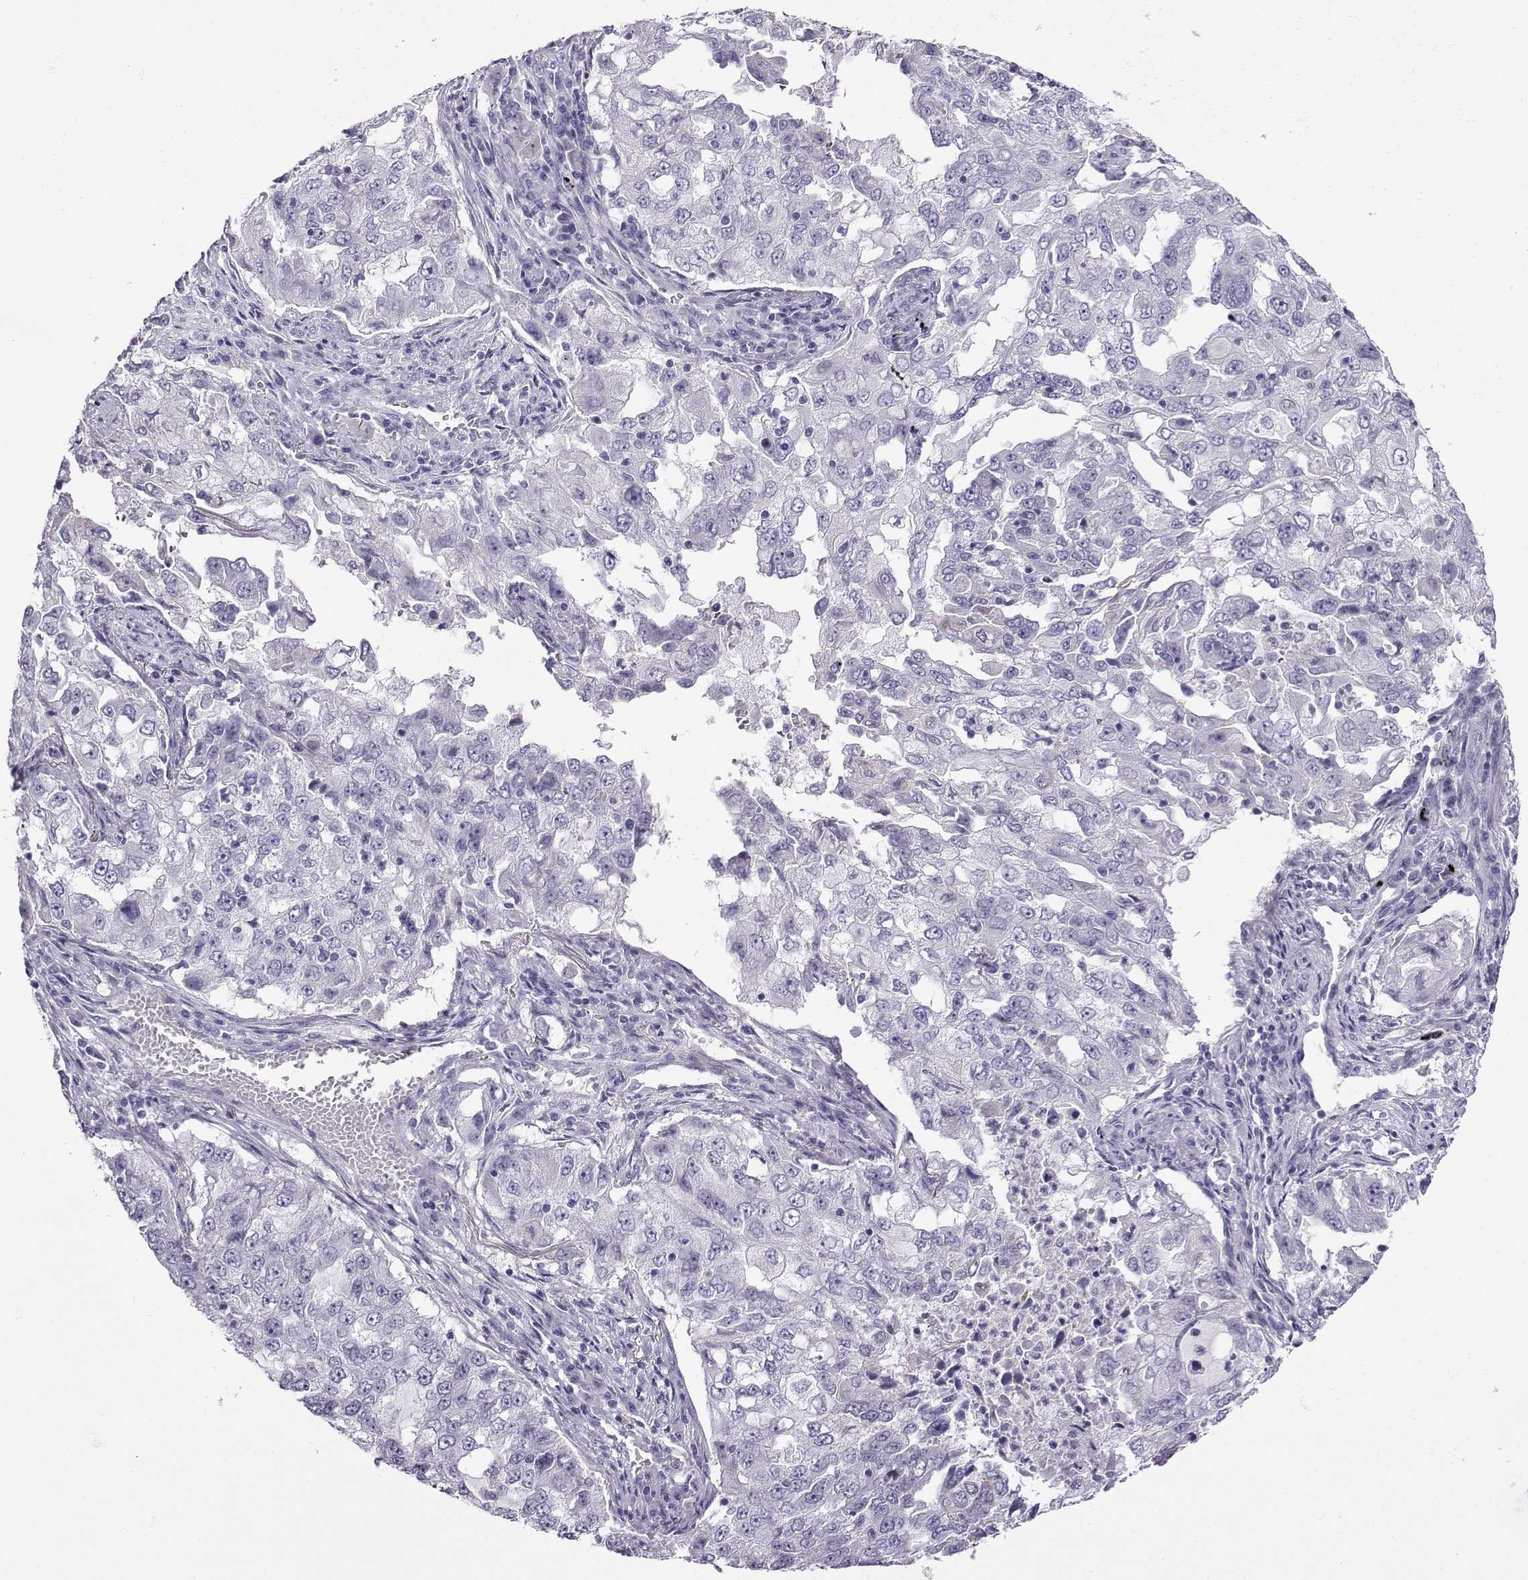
{"staining": {"intensity": "negative", "quantity": "none", "location": "none"}, "tissue": "lung cancer", "cell_type": "Tumor cells", "image_type": "cancer", "snomed": [{"axis": "morphology", "description": "Adenocarcinoma, NOS"}, {"axis": "topography", "description": "Lung"}], "caption": "DAB immunohistochemical staining of lung cancer shows no significant staining in tumor cells.", "gene": "FBXO24", "patient": {"sex": "female", "age": 61}}